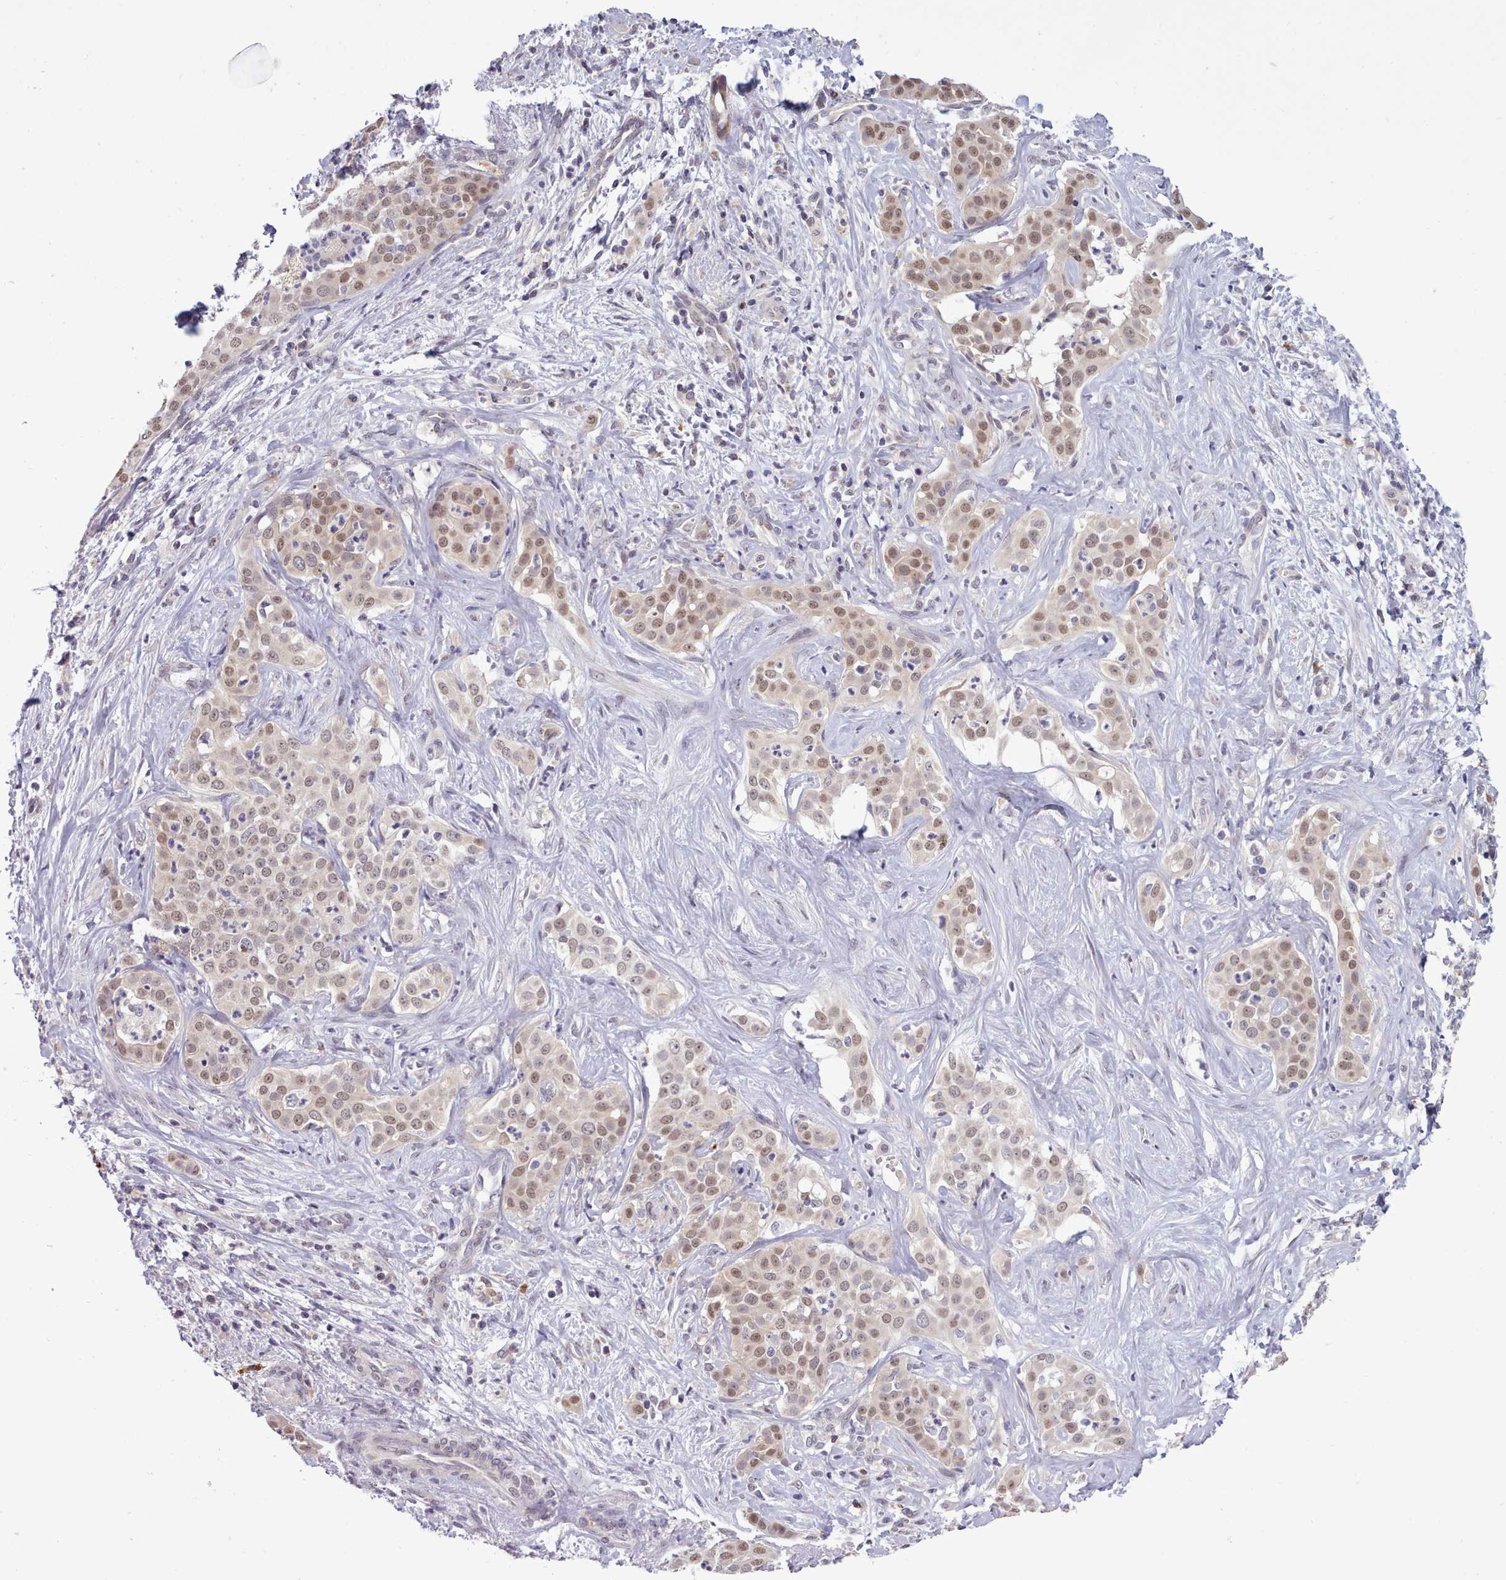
{"staining": {"intensity": "moderate", "quantity": ">75%", "location": "nuclear"}, "tissue": "liver cancer", "cell_type": "Tumor cells", "image_type": "cancer", "snomed": [{"axis": "morphology", "description": "Cholangiocarcinoma"}, {"axis": "topography", "description": "Liver"}], "caption": "Brown immunohistochemical staining in liver cancer displays moderate nuclear staining in approximately >75% of tumor cells.", "gene": "ARL17A", "patient": {"sex": "male", "age": 67}}